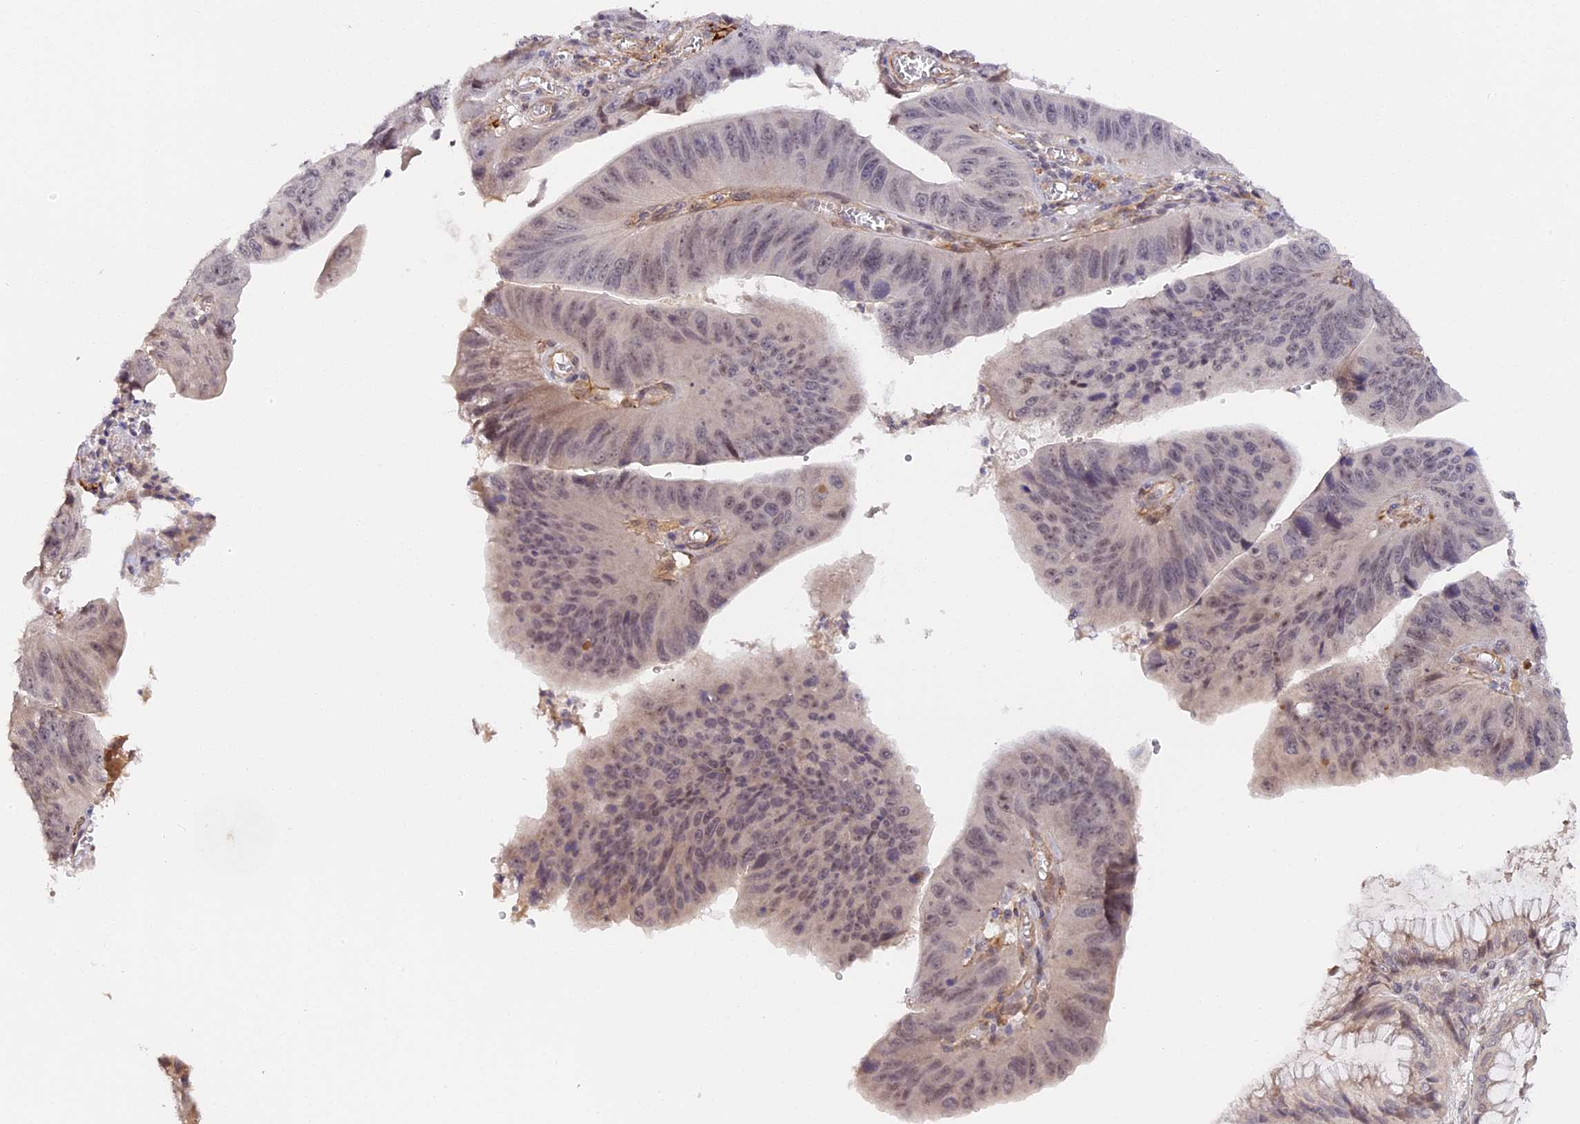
{"staining": {"intensity": "negative", "quantity": "none", "location": "none"}, "tissue": "stomach cancer", "cell_type": "Tumor cells", "image_type": "cancer", "snomed": [{"axis": "morphology", "description": "Adenocarcinoma, NOS"}, {"axis": "topography", "description": "Stomach"}], "caption": "Immunohistochemistry of human stomach adenocarcinoma exhibits no positivity in tumor cells.", "gene": "IMPACT", "patient": {"sex": "male", "age": 59}}